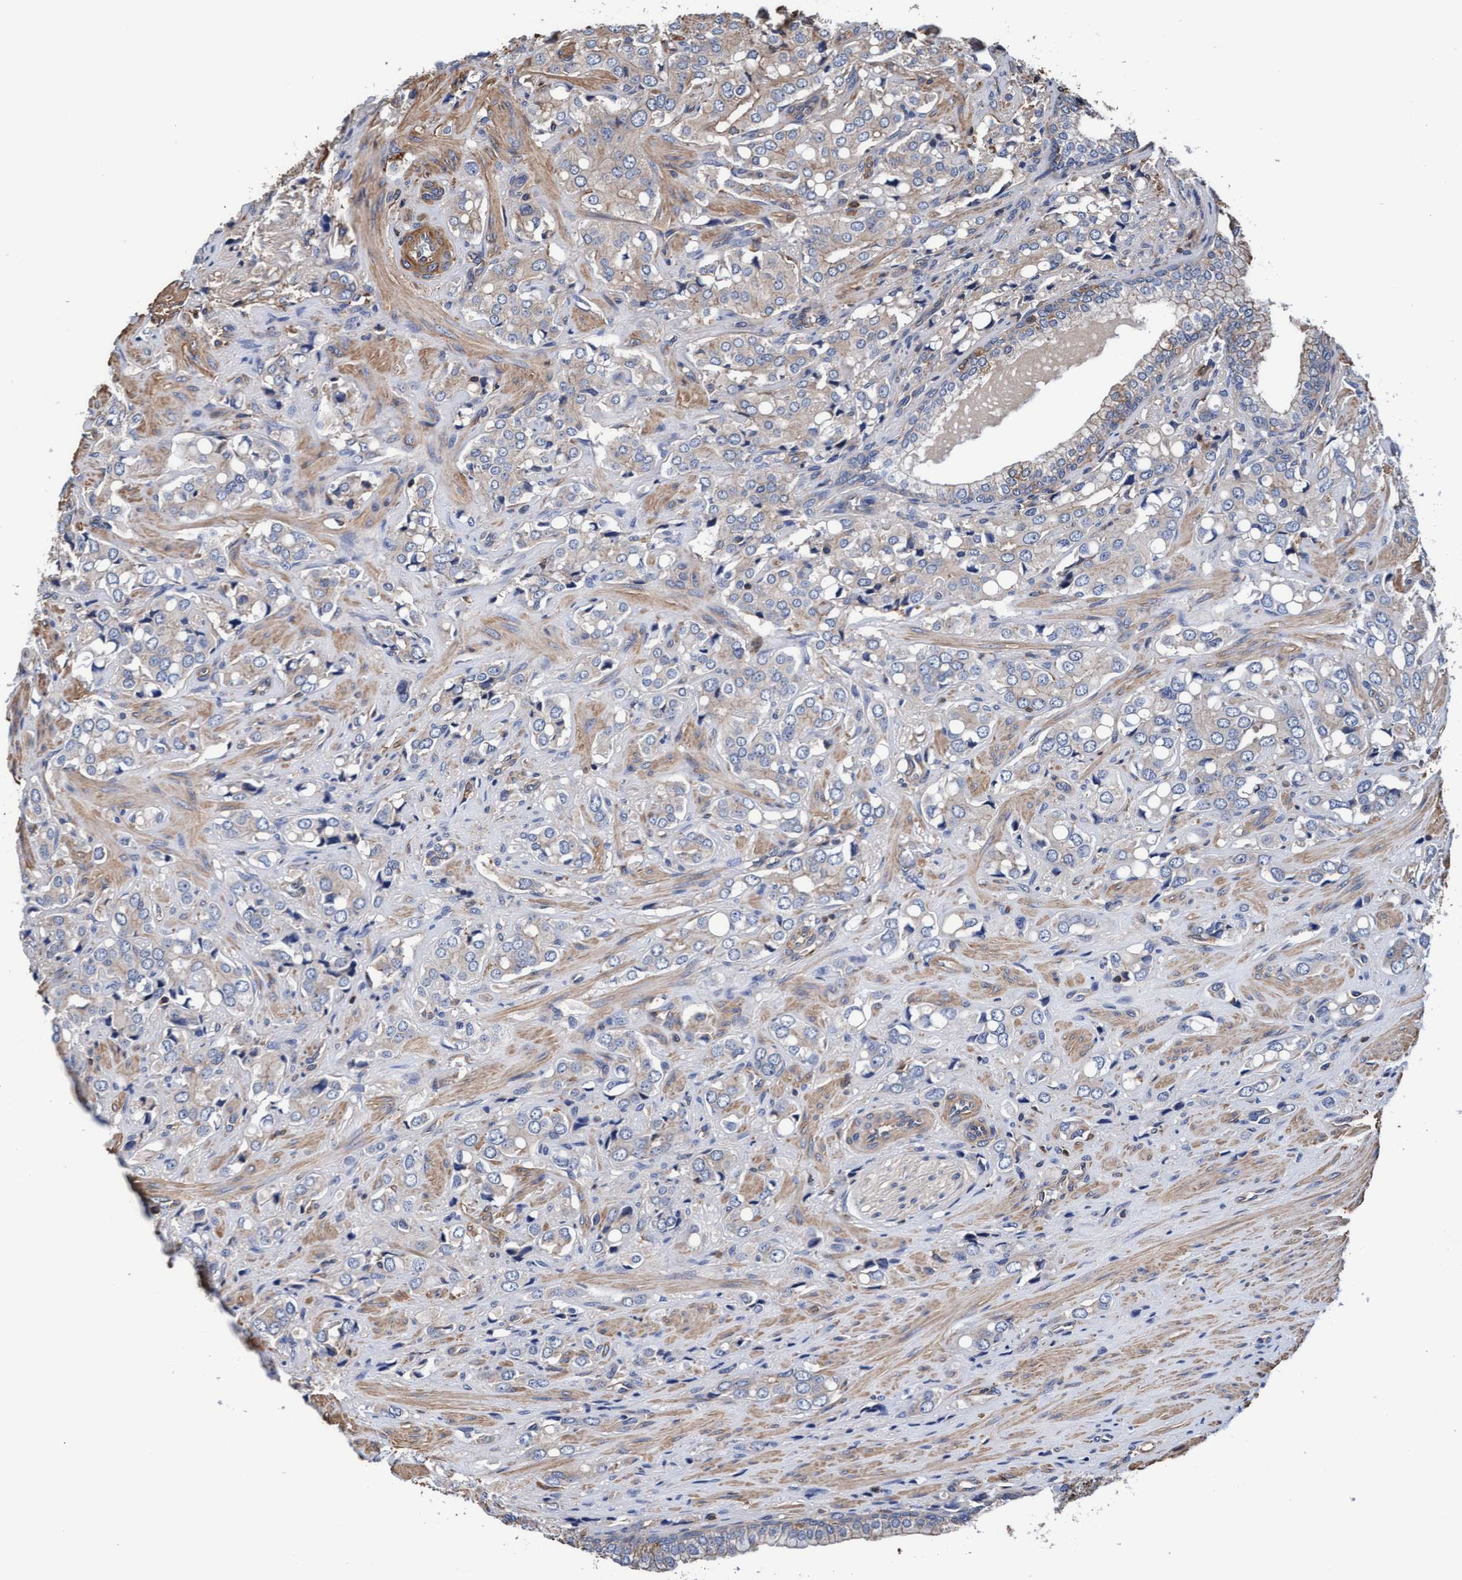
{"staining": {"intensity": "negative", "quantity": "none", "location": "none"}, "tissue": "prostate cancer", "cell_type": "Tumor cells", "image_type": "cancer", "snomed": [{"axis": "morphology", "description": "Adenocarcinoma, High grade"}, {"axis": "topography", "description": "Prostate"}], "caption": "This is a photomicrograph of IHC staining of high-grade adenocarcinoma (prostate), which shows no positivity in tumor cells. (Brightfield microscopy of DAB immunohistochemistry (IHC) at high magnification).", "gene": "GRHPR", "patient": {"sex": "male", "age": 52}}